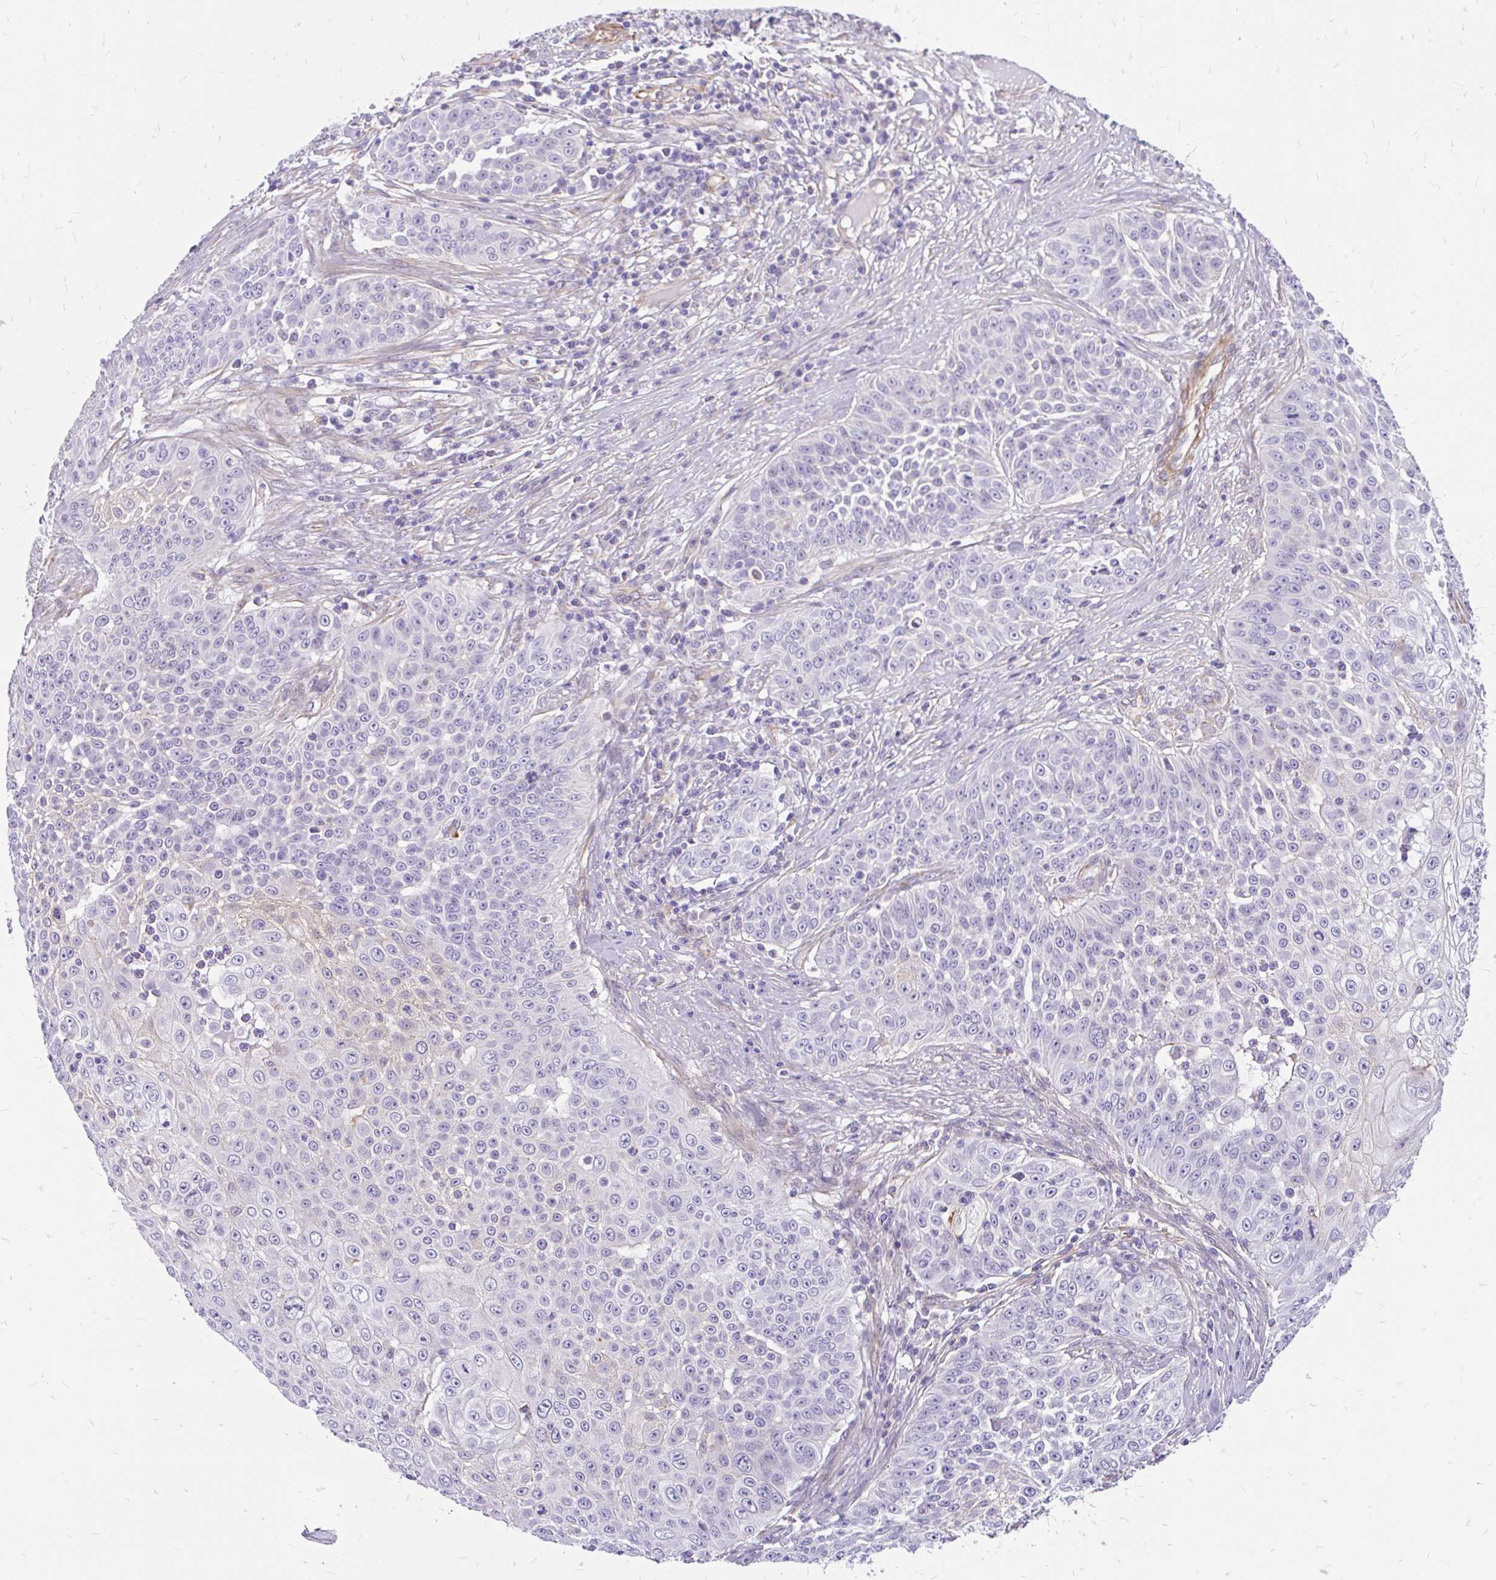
{"staining": {"intensity": "negative", "quantity": "none", "location": "none"}, "tissue": "skin cancer", "cell_type": "Tumor cells", "image_type": "cancer", "snomed": [{"axis": "morphology", "description": "Squamous cell carcinoma, NOS"}, {"axis": "topography", "description": "Skin"}], "caption": "IHC image of neoplastic tissue: skin cancer (squamous cell carcinoma) stained with DAB reveals no significant protein positivity in tumor cells. The staining was performed using DAB (3,3'-diaminobenzidine) to visualize the protein expression in brown, while the nuclei were stained in blue with hematoxylin (Magnification: 20x).", "gene": "FAM83C", "patient": {"sex": "male", "age": 24}}